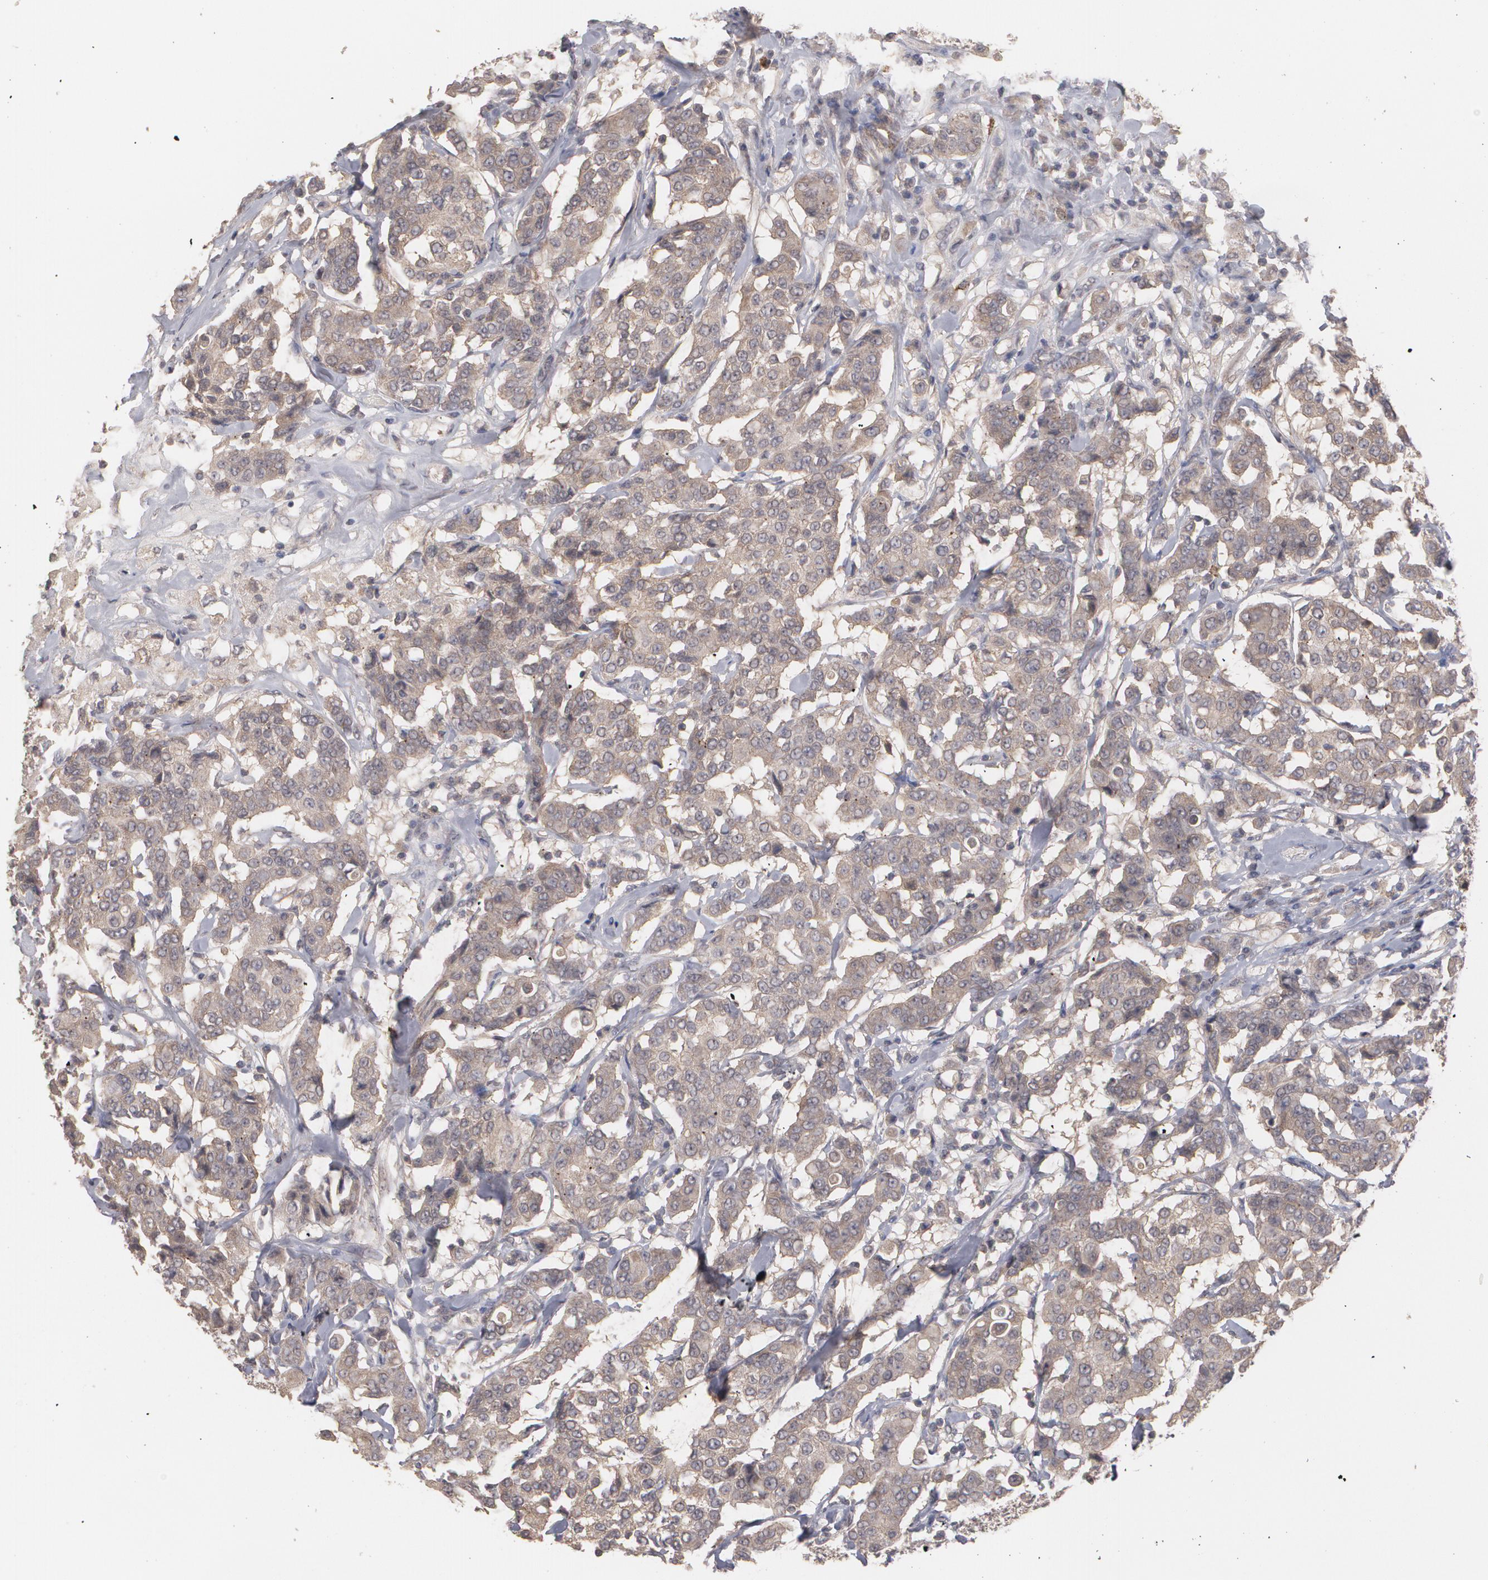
{"staining": {"intensity": "moderate", "quantity": ">75%", "location": "nuclear"}, "tissue": "breast cancer", "cell_type": "Tumor cells", "image_type": "cancer", "snomed": [{"axis": "morphology", "description": "Duct carcinoma"}, {"axis": "topography", "description": "Breast"}], "caption": "DAB immunohistochemical staining of breast cancer shows moderate nuclear protein positivity in about >75% of tumor cells.", "gene": "ARF6", "patient": {"sex": "female", "age": 27}}